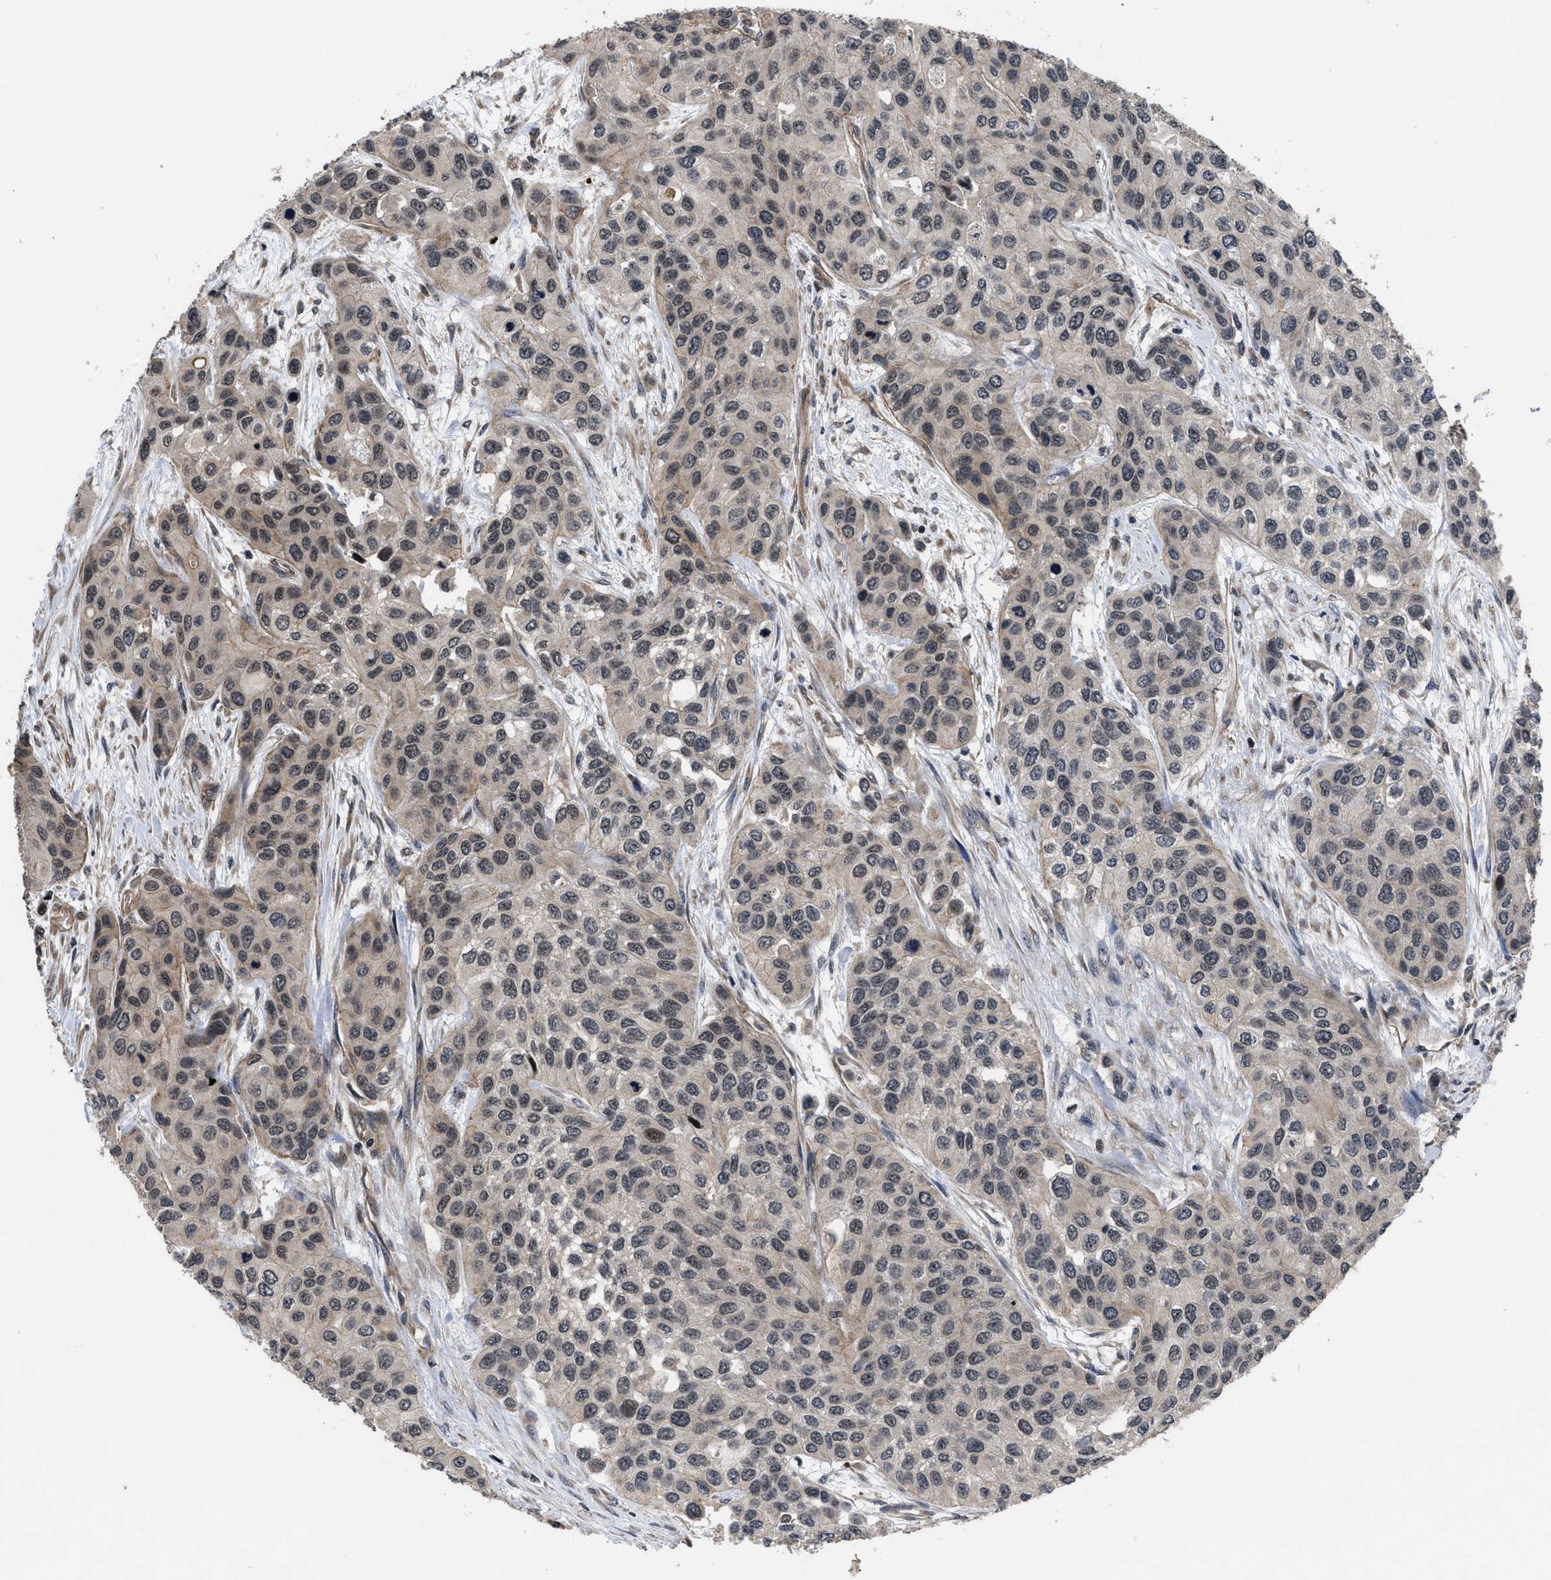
{"staining": {"intensity": "weak", "quantity": "<25%", "location": "cytoplasmic/membranous"}, "tissue": "urothelial cancer", "cell_type": "Tumor cells", "image_type": "cancer", "snomed": [{"axis": "morphology", "description": "Urothelial carcinoma, High grade"}, {"axis": "topography", "description": "Urinary bladder"}], "caption": "Tumor cells show no significant protein expression in urothelial carcinoma (high-grade).", "gene": "DNAJC14", "patient": {"sex": "female", "age": 56}}